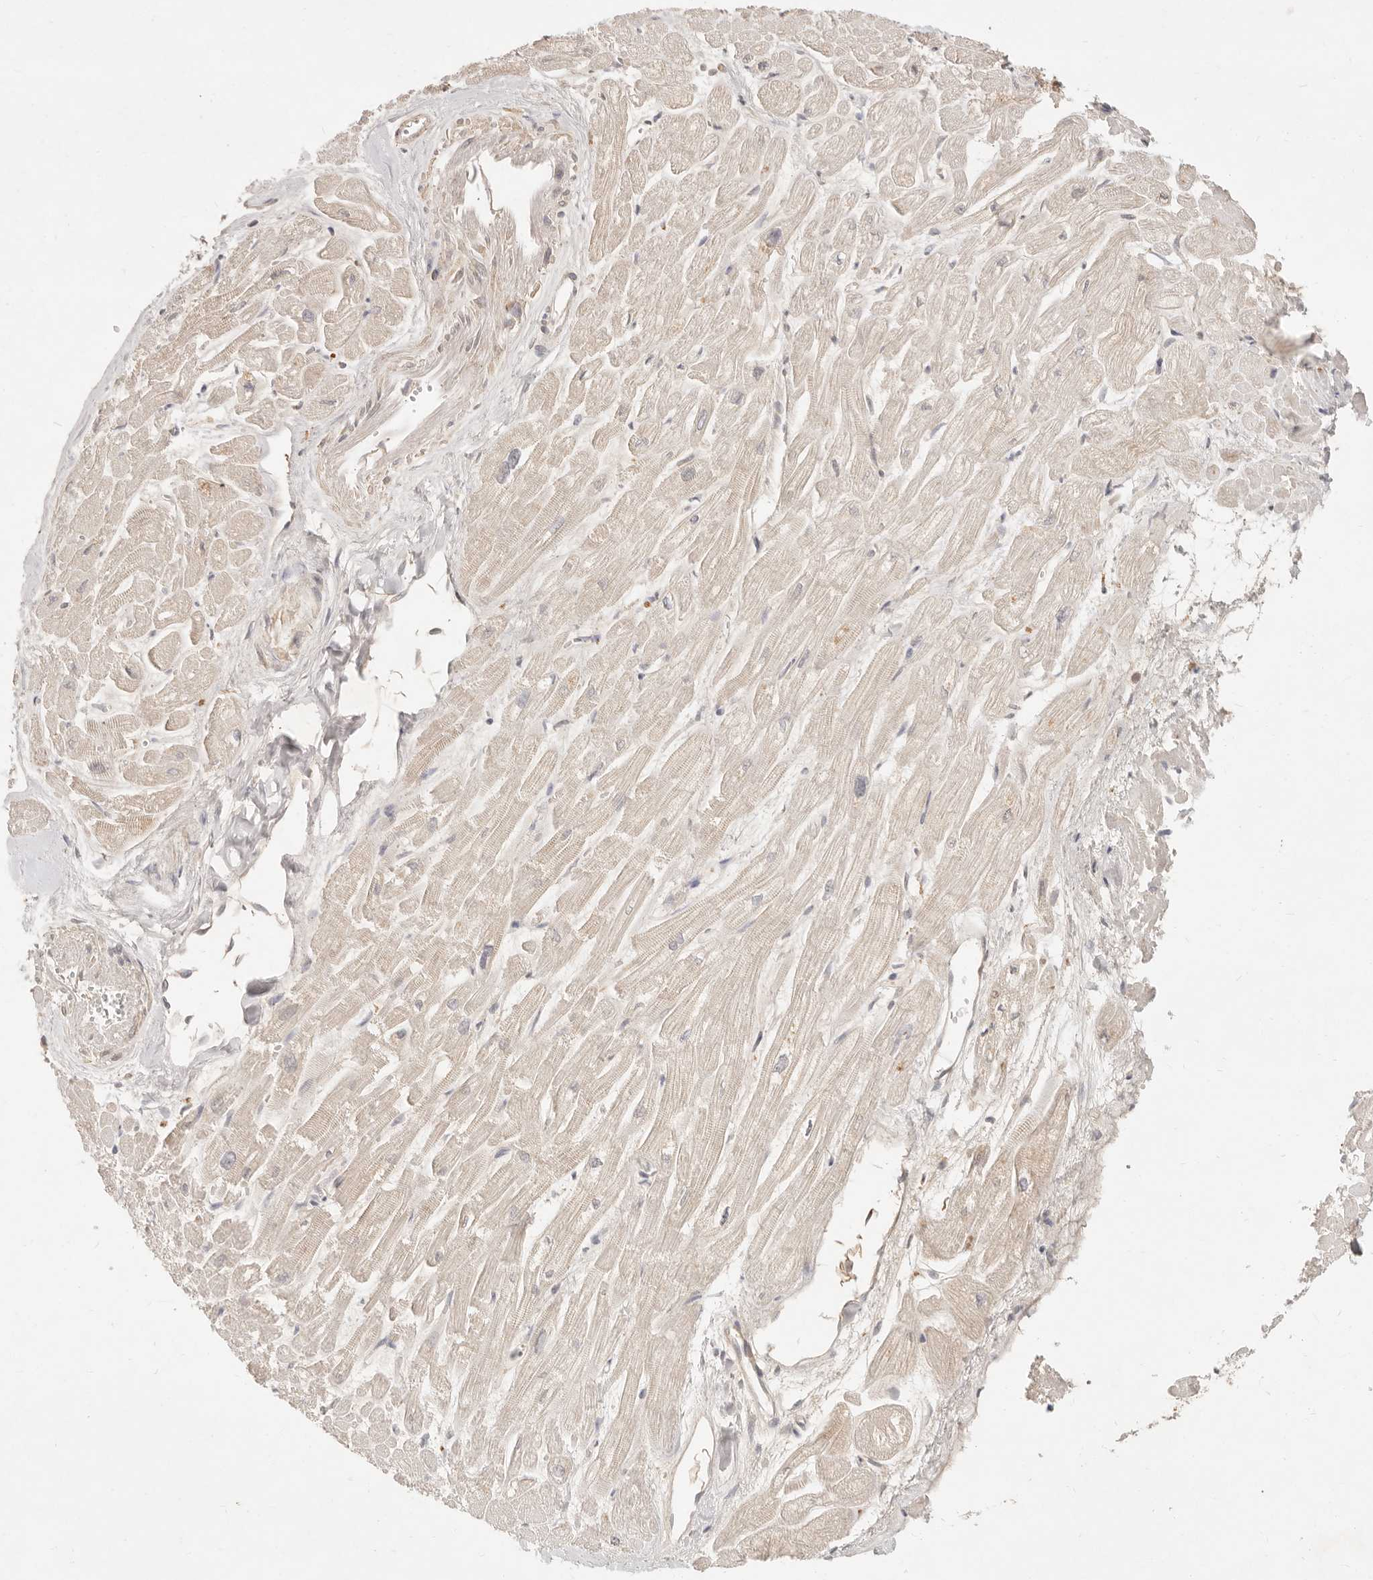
{"staining": {"intensity": "negative", "quantity": "none", "location": "none"}, "tissue": "heart muscle", "cell_type": "Cardiomyocytes", "image_type": "normal", "snomed": [{"axis": "morphology", "description": "Normal tissue, NOS"}, {"axis": "topography", "description": "Heart"}], "caption": "A histopathology image of human heart muscle is negative for staining in cardiomyocytes. (Brightfield microscopy of DAB immunohistochemistry at high magnification).", "gene": "NECAP2", "patient": {"sex": "male", "age": 54}}